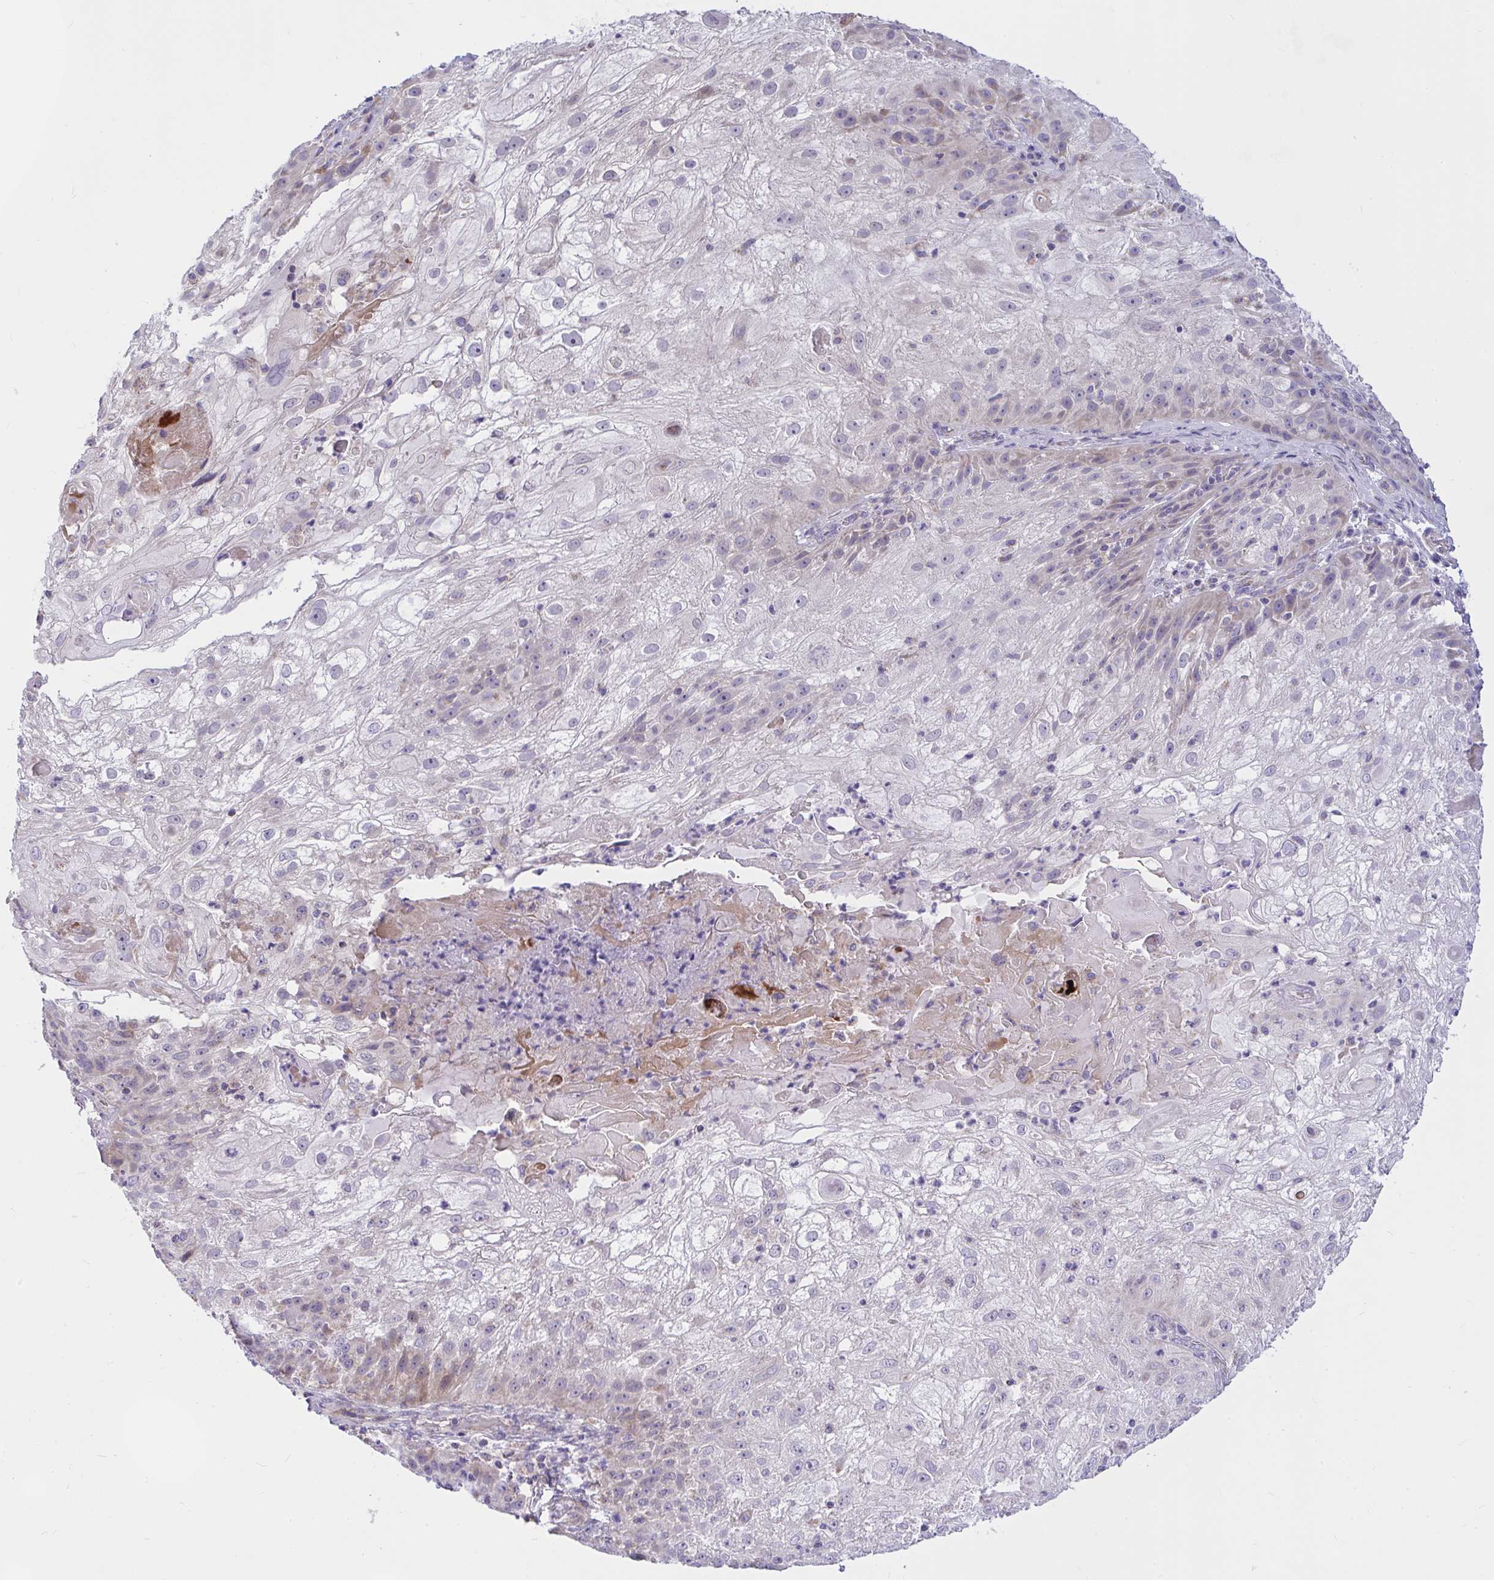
{"staining": {"intensity": "weak", "quantity": "<25%", "location": "cytoplasmic/membranous"}, "tissue": "skin cancer", "cell_type": "Tumor cells", "image_type": "cancer", "snomed": [{"axis": "morphology", "description": "Normal tissue, NOS"}, {"axis": "morphology", "description": "Squamous cell carcinoma, NOS"}, {"axis": "topography", "description": "Skin"}], "caption": "There is no significant positivity in tumor cells of skin cancer (squamous cell carcinoma).", "gene": "CEP63", "patient": {"sex": "female", "age": 83}}